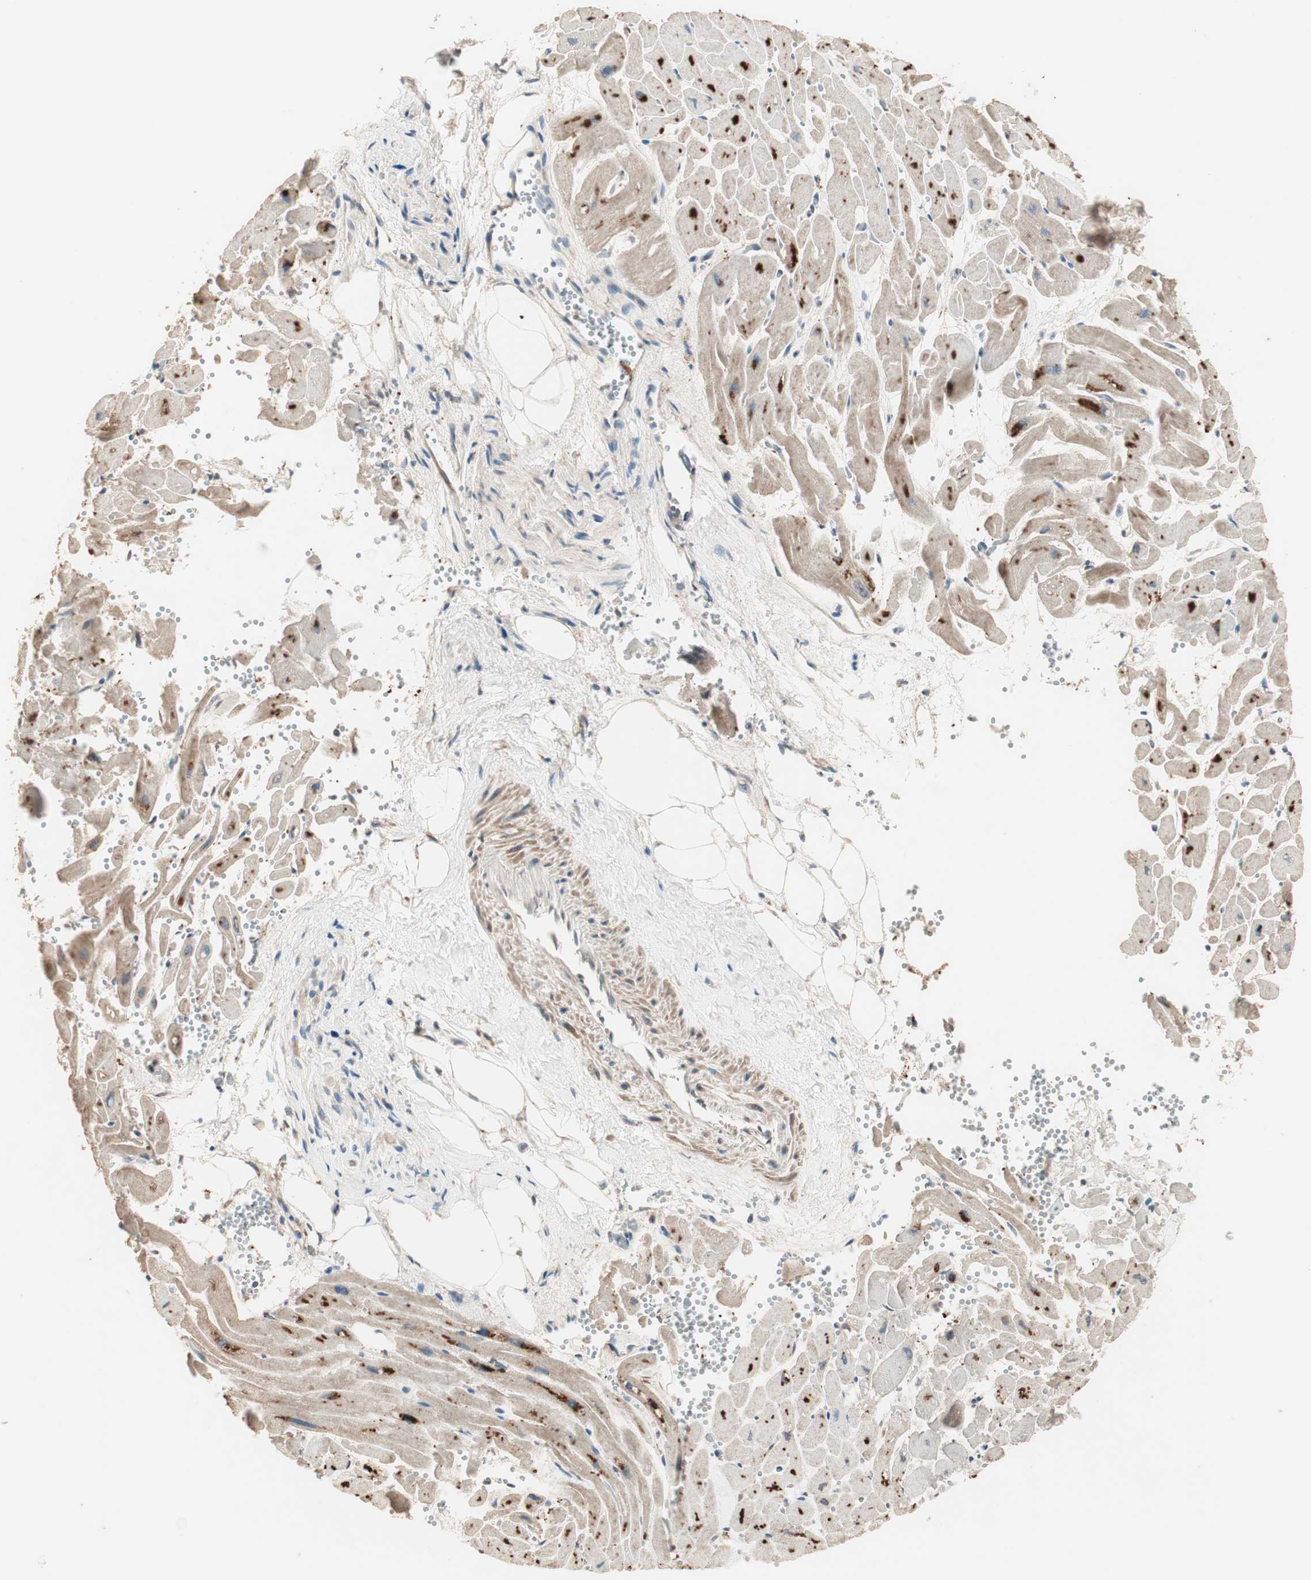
{"staining": {"intensity": "strong", "quantity": "25%-75%", "location": "cytoplasmic/membranous"}, "tissue": "heart muscle", "cell_type": "Cardiomyocytes", "image_type": "normal", "snomed": [{"axis": "morphology", "description": "Normal tissue, NOS"}, {"axis": "topography", "description": "Heart"}], "caption": "The immunohistochemical stain labels strong cytoplasmic/membranous staining in cardiomyocytes of normal heart muscle. The staining is performed using DAB brown chromogen to label protein expression. The nuclei are counter-stained blue using hematoxylin.", "gene": "NFRKB", "patient": {"sex": "female", "age": 19}}